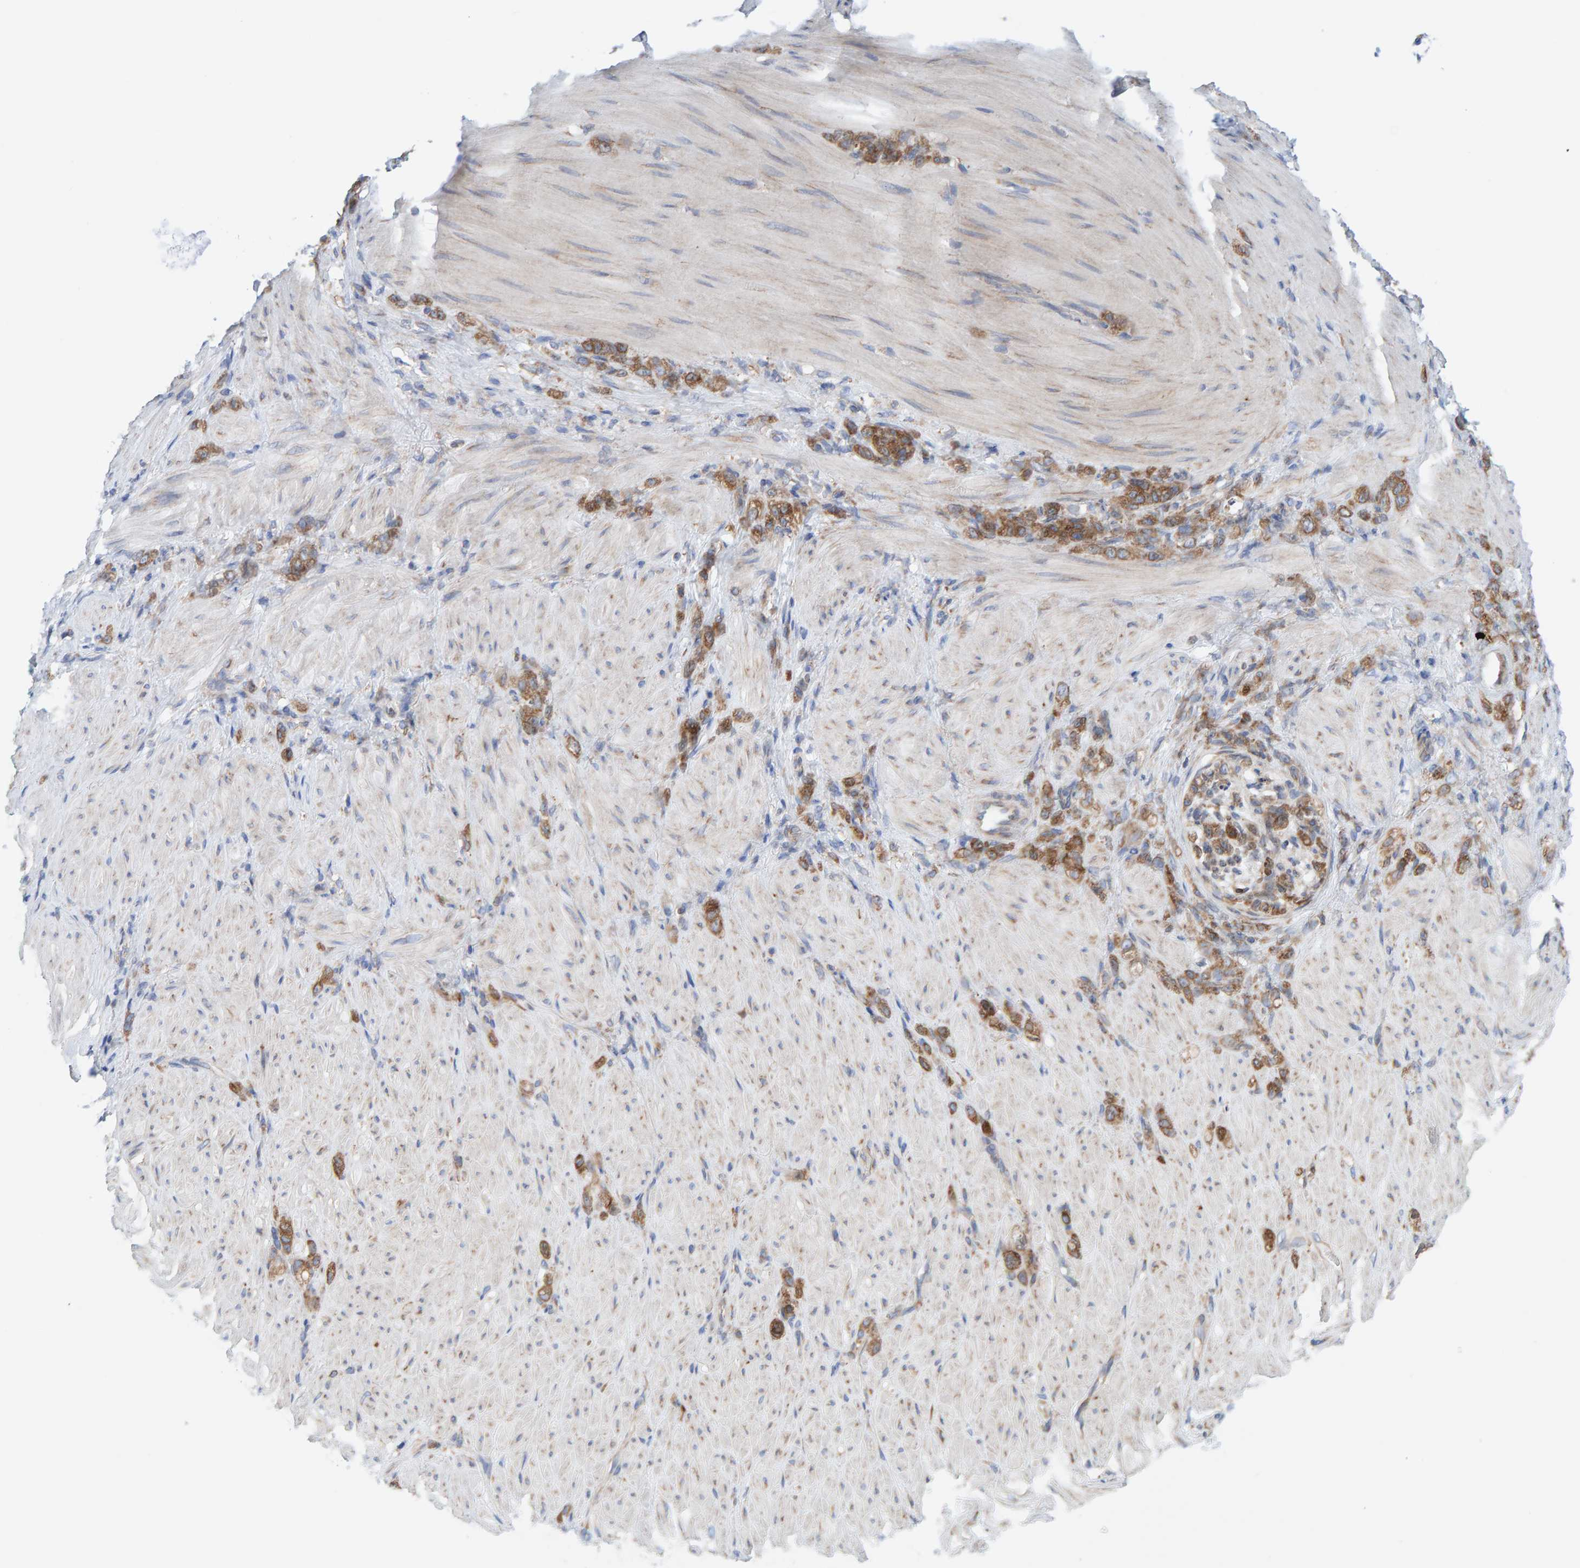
{"staining": {"intensity": "moderate", "quantity": ">75%", "location": "cytoplasmic/membranous"}, "tissue": "stomach cancer", "cell_type": "Tumor cells", "image_type": "cancer", "snomed": [{"axis": "morphology", "description": "Normal tissue, NOS"}, {"axis": "morphology", "description": "Adenocarcinoma, NOS"}, {"axis": "topography", "description": "Stomach"}], "caption": "The photomicrograph displays immunohistochemical staining of stomach adenocarcinoma. There is moderate cytoplasmic/membranous expression is appreciated in about >75% of tumor cells. The staining is performed using DAB brown chromogen to label protein expression. The nuclei are counter-stained blue using hematoxylin.", "gene": "CDK5RAP3", "patient": {"sex": "male", "age": 82}}